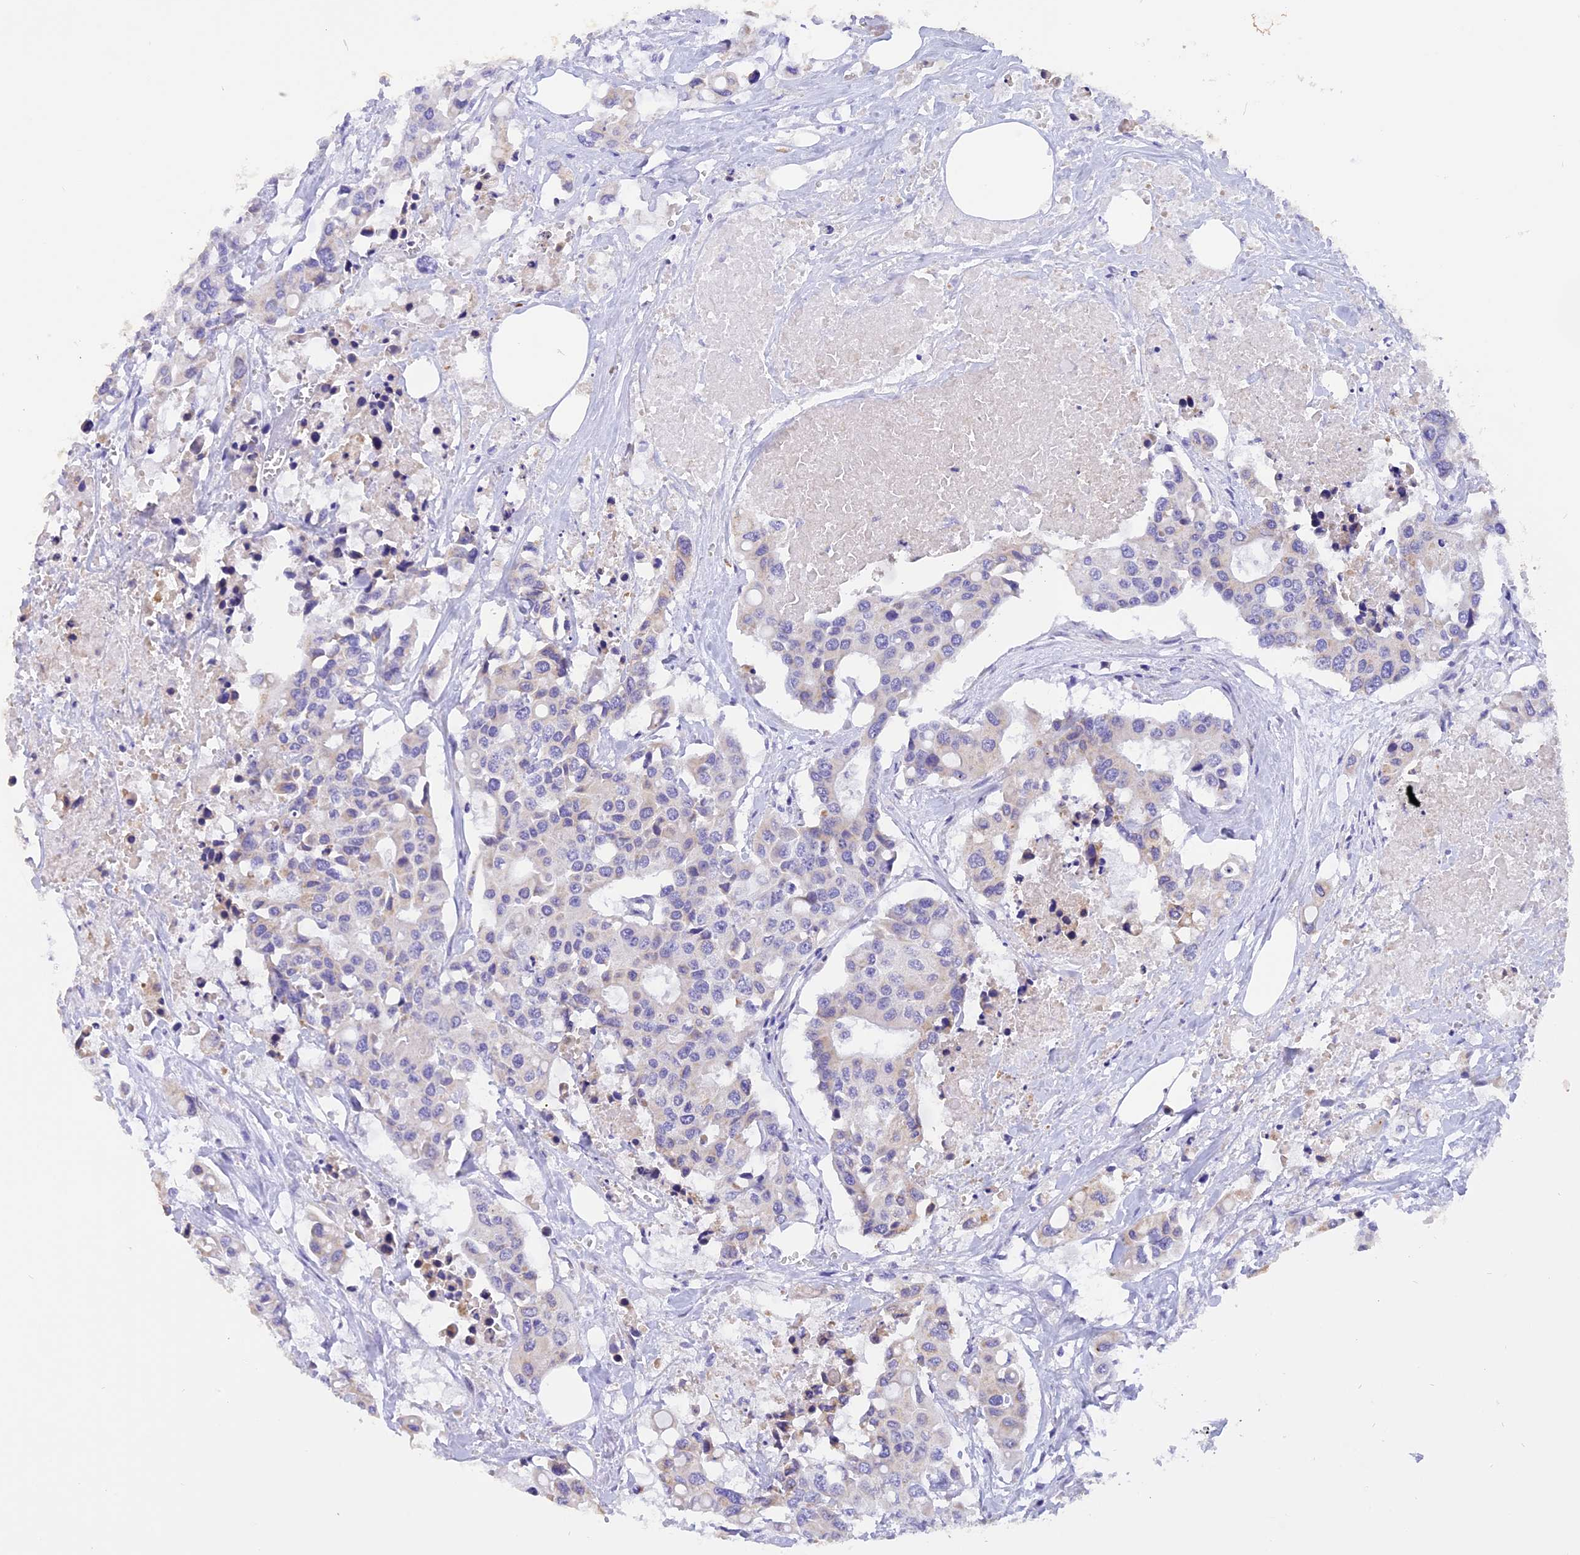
{"staining": {"intensity": "negative", "quantity": "none", "location": "none"}, "tissue": "colorectal cancer", "cell_type": "Tumor cells", "image_type": "cancer", "snomed": [{"axis": "morphology", "description": "Adenocarcinoma, NOS"}, {"axis": "topography", "description": "Colon"}], "caption": "Immunohistochemistry of human adenocarcinoma (colorectal) exhibits no positivity in tumor cells.", "gene": "TRIM3", "patient": {"sex": "male", "age": 77}}